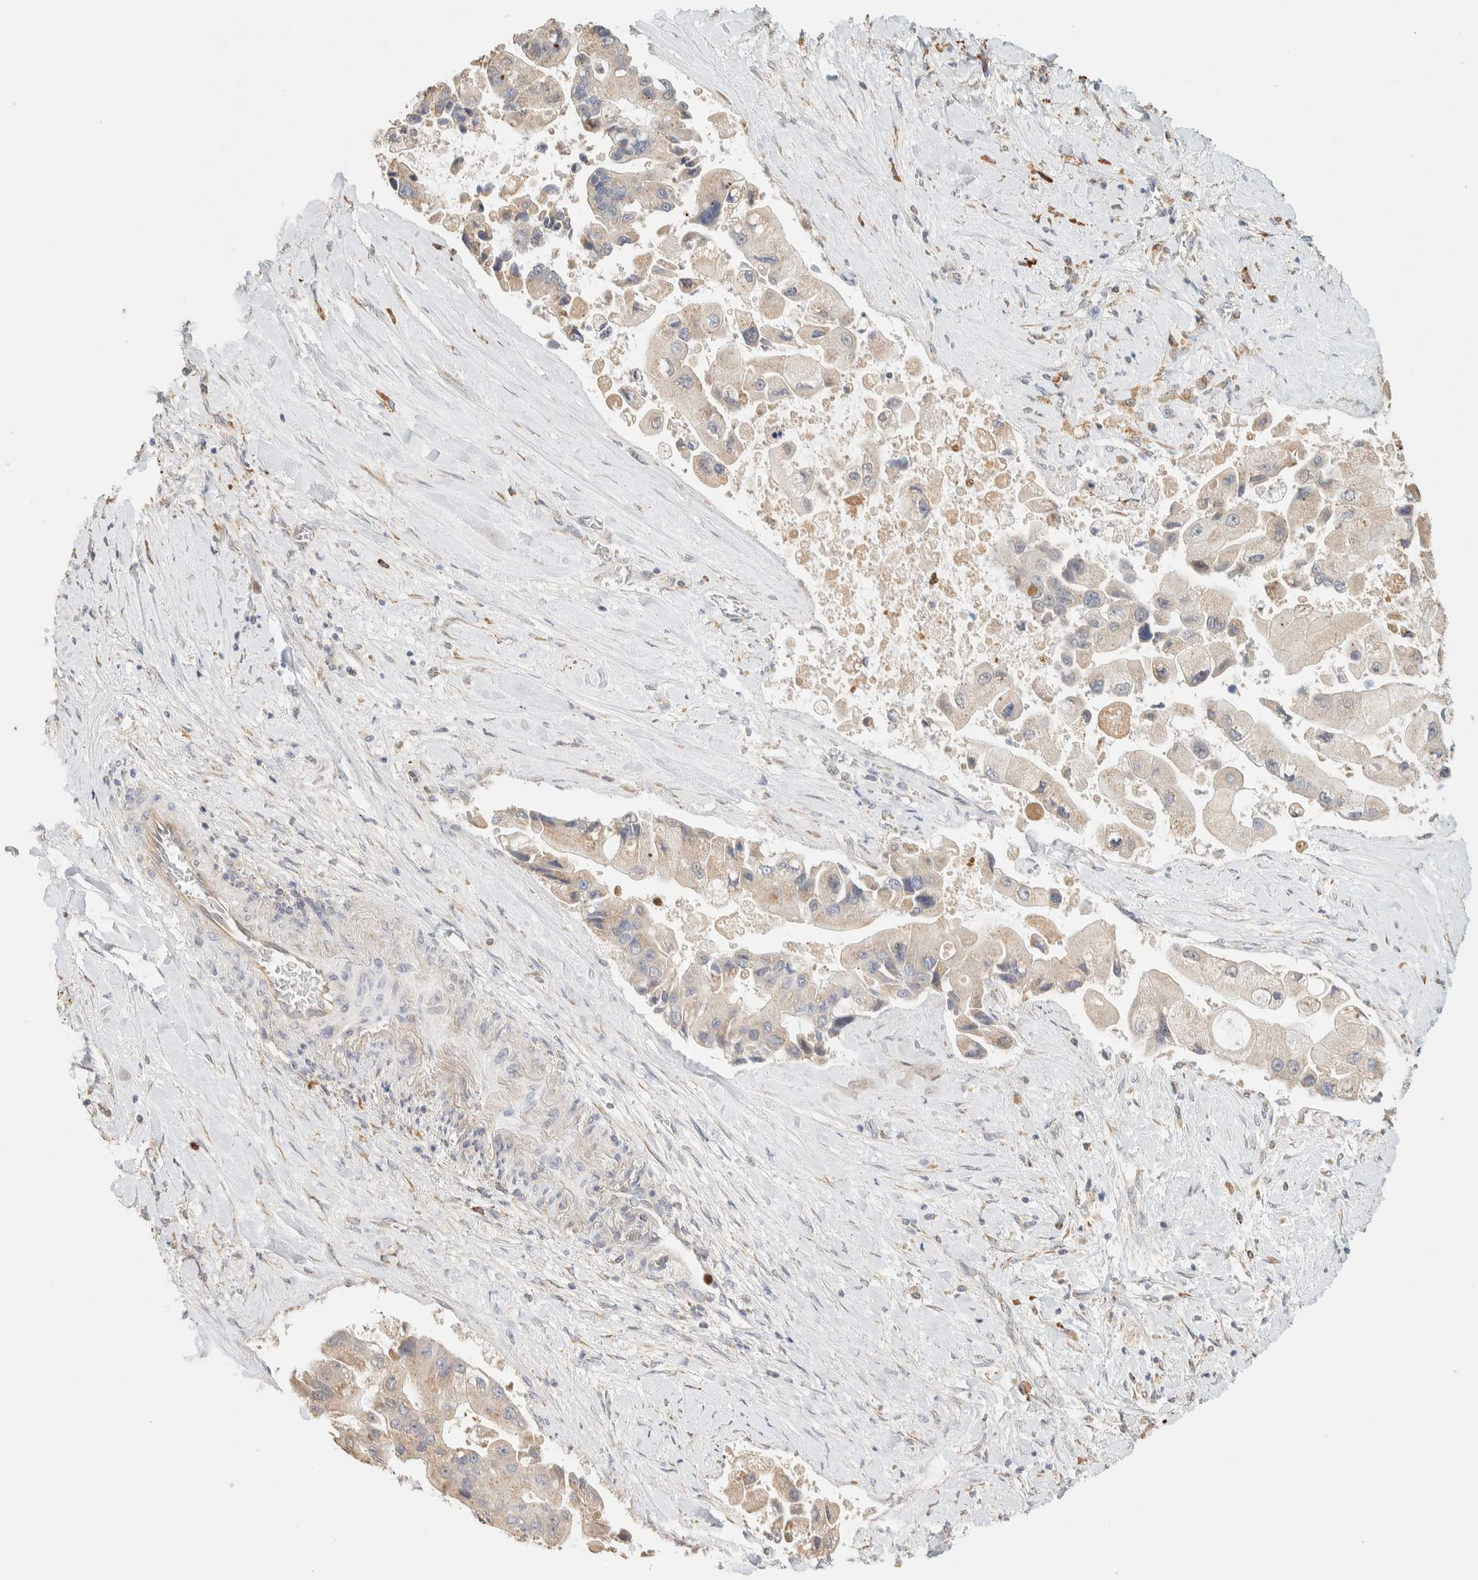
{"staining": {"intensity": "weak", "quantity": ">75%", "location": "cytoplasmic/membranous"}, "tissue": "liver cancer", "cell_type": "Tumor cells", "image_type": "cancer", "snomed": [{"axis": "morphology", "description": "Cholangiocarcinoma"}, {"axis": "topography", "description": "Liver"}], "caption": "Brown immunohistochemical staining in liver cancer displays weak cytoplasmic/membranous positivity in about >75% of tumor cells.", "gene": "TTC3", "patient": {"sex": "male", "age": 50}}